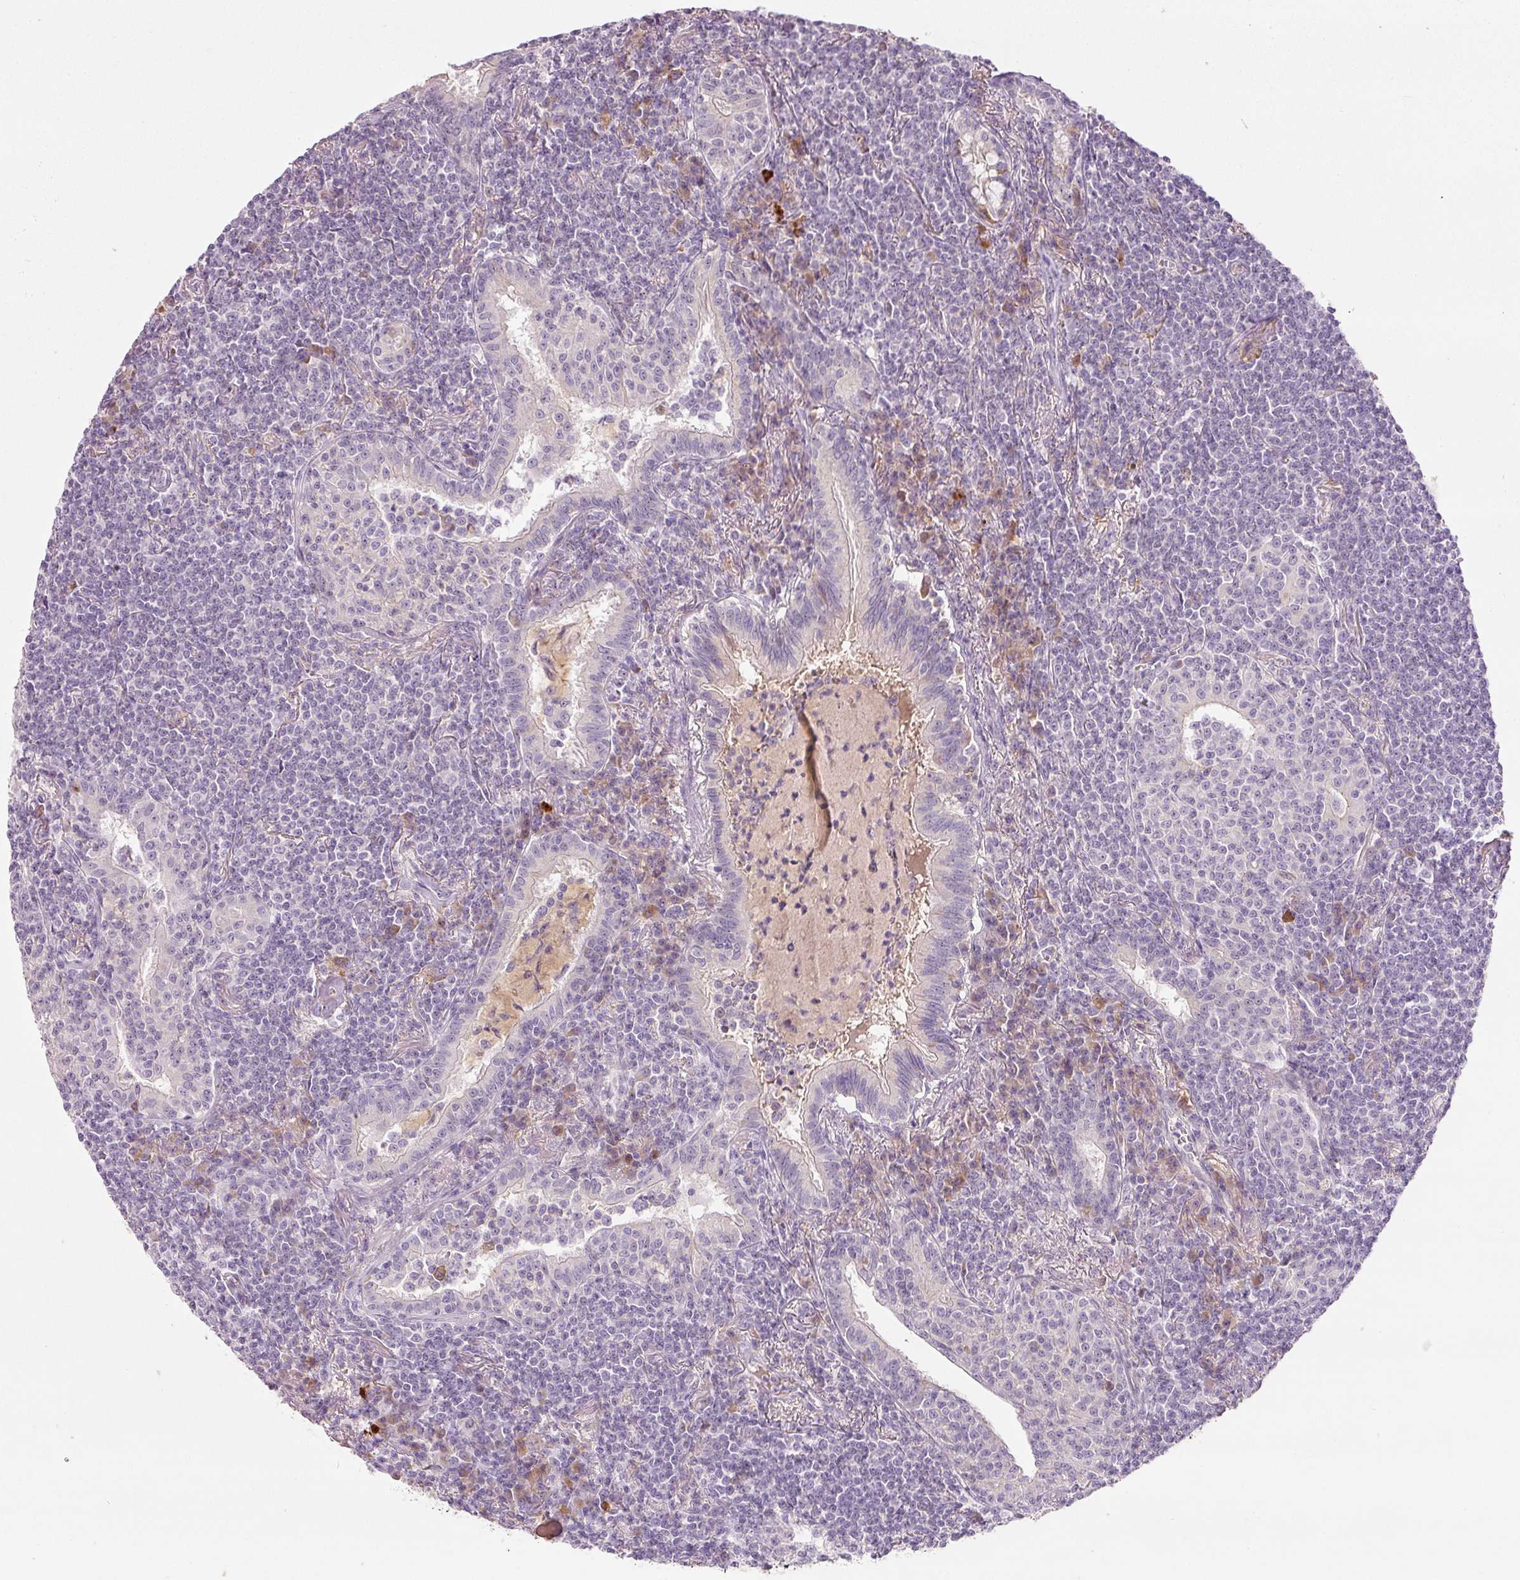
{"staining": {"intensity": "negative", "quantity": "none", "location": "none"}, "tissue": "lymphoma", "cell_type": "Tumor cells", "image_type": "cancer", "snomed": [{"axis": "morphology", "description": "Malignant lymphoma, non-Hodgkin's type, Low grade"}, {"axis": "topography", "description": "Lung"}], "caption": "Immunohistochemistry of human lymphoma shows no positivity in tumor cells. (DAB immunohistochemistry visualized using brightfield microscopy, high magnification).", "gene": "TMEM37", "patient": {"sex": "female", "age": 71}}